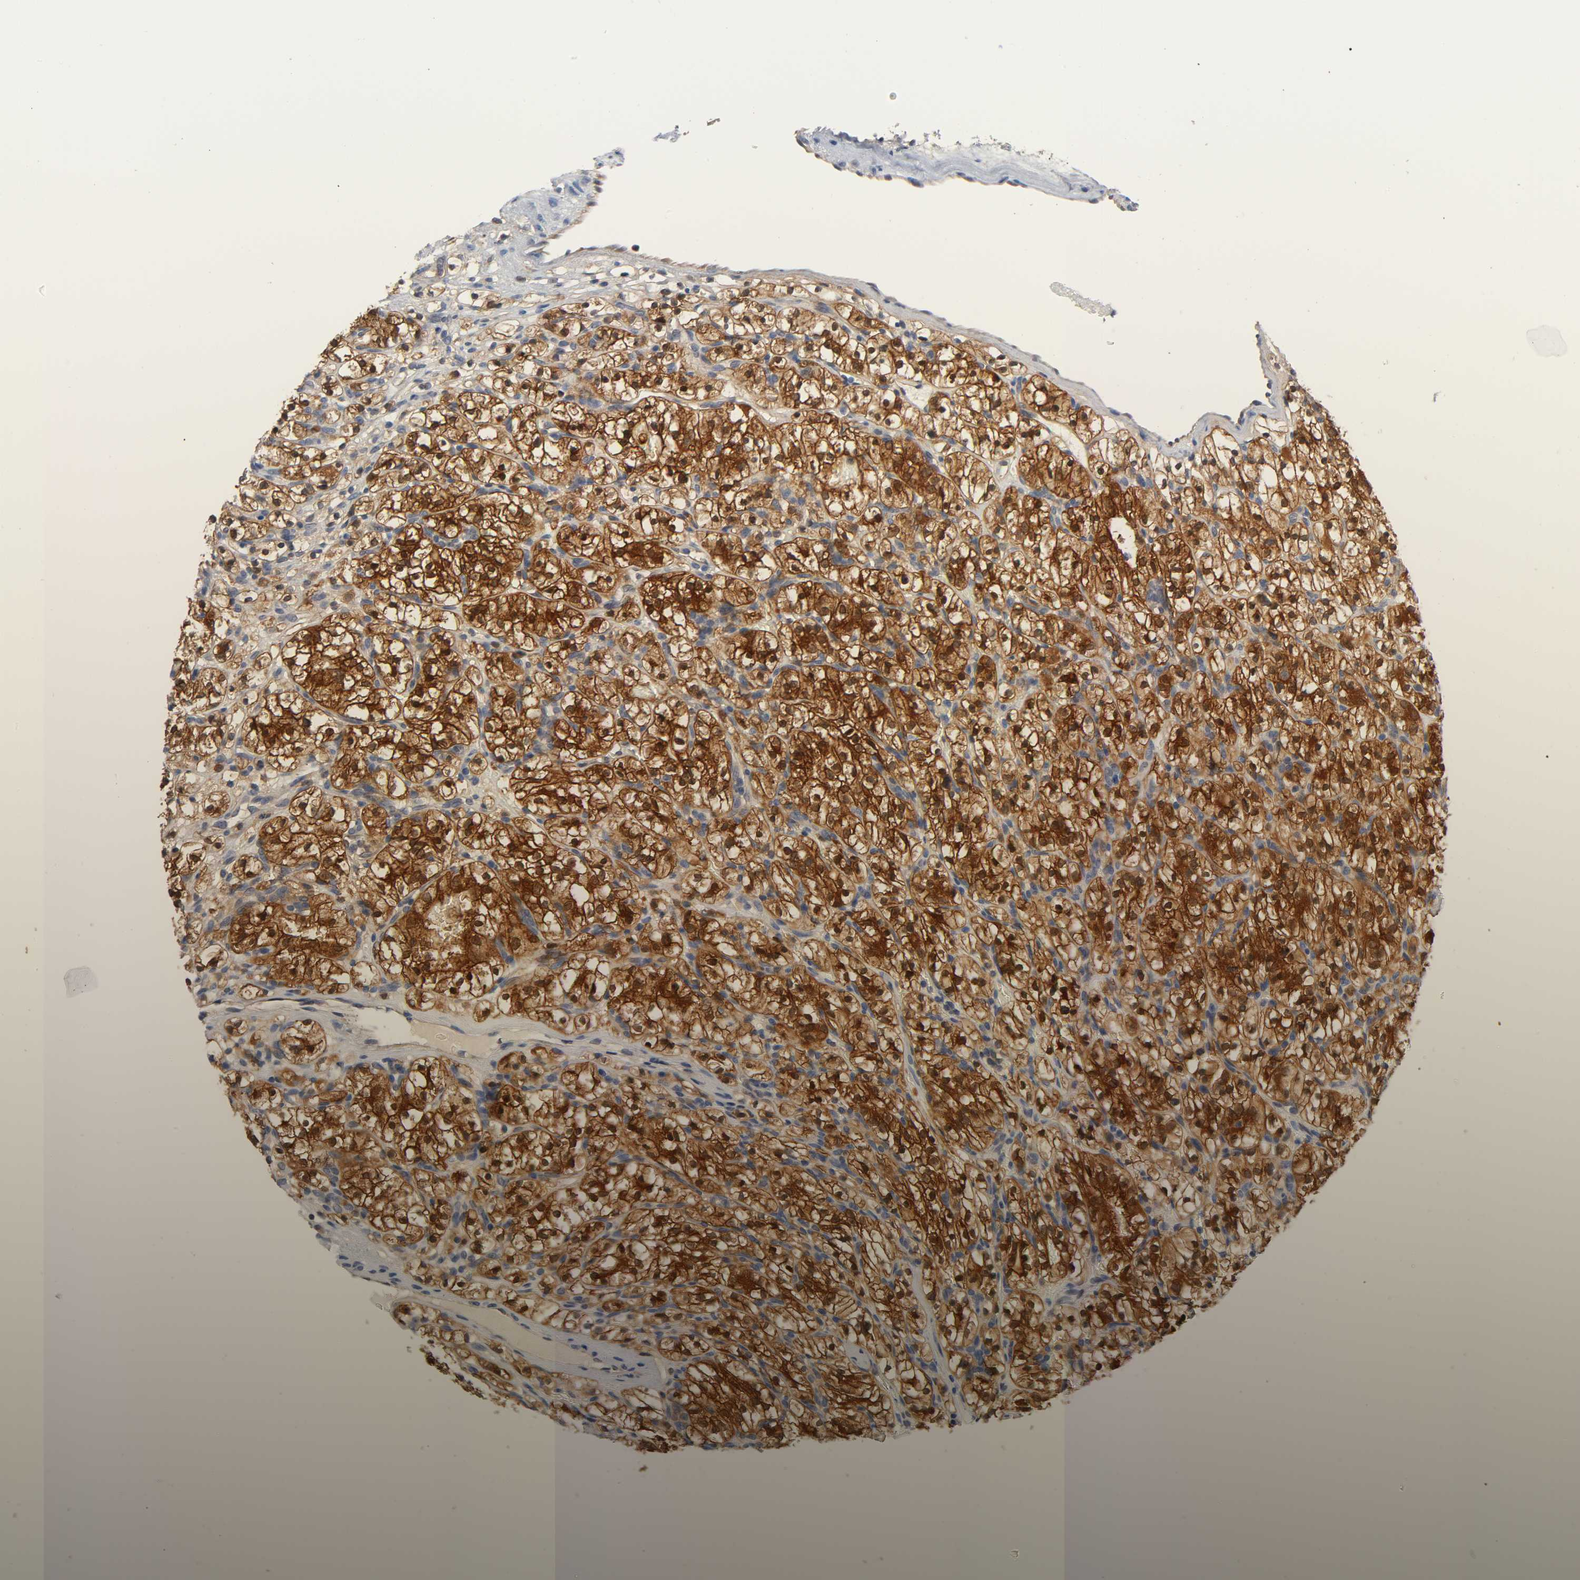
{"staining": {"intensity": "strong", "quantity": ">75%", "location": "cytoplasmic/membranous,nuclear"}, "tissue": "renal cancer", "cell_type": "Tumor cells", "image_type": "cancer", "snomed": [{"axis": "morphology", "description": "Adenocarcinoma, NOS"}, {"axis": "topography", "description": "Kidney"}], "caption": "A micrograph showing strong cytoplasmic/membranous and nuclear expression in approximately >75% of tumor cells in adenocarcinoma (renal), as visualized by brown immunohistochemical staining.", "gene": "FYN", "patient": {"sex": "female", "age": 57}}